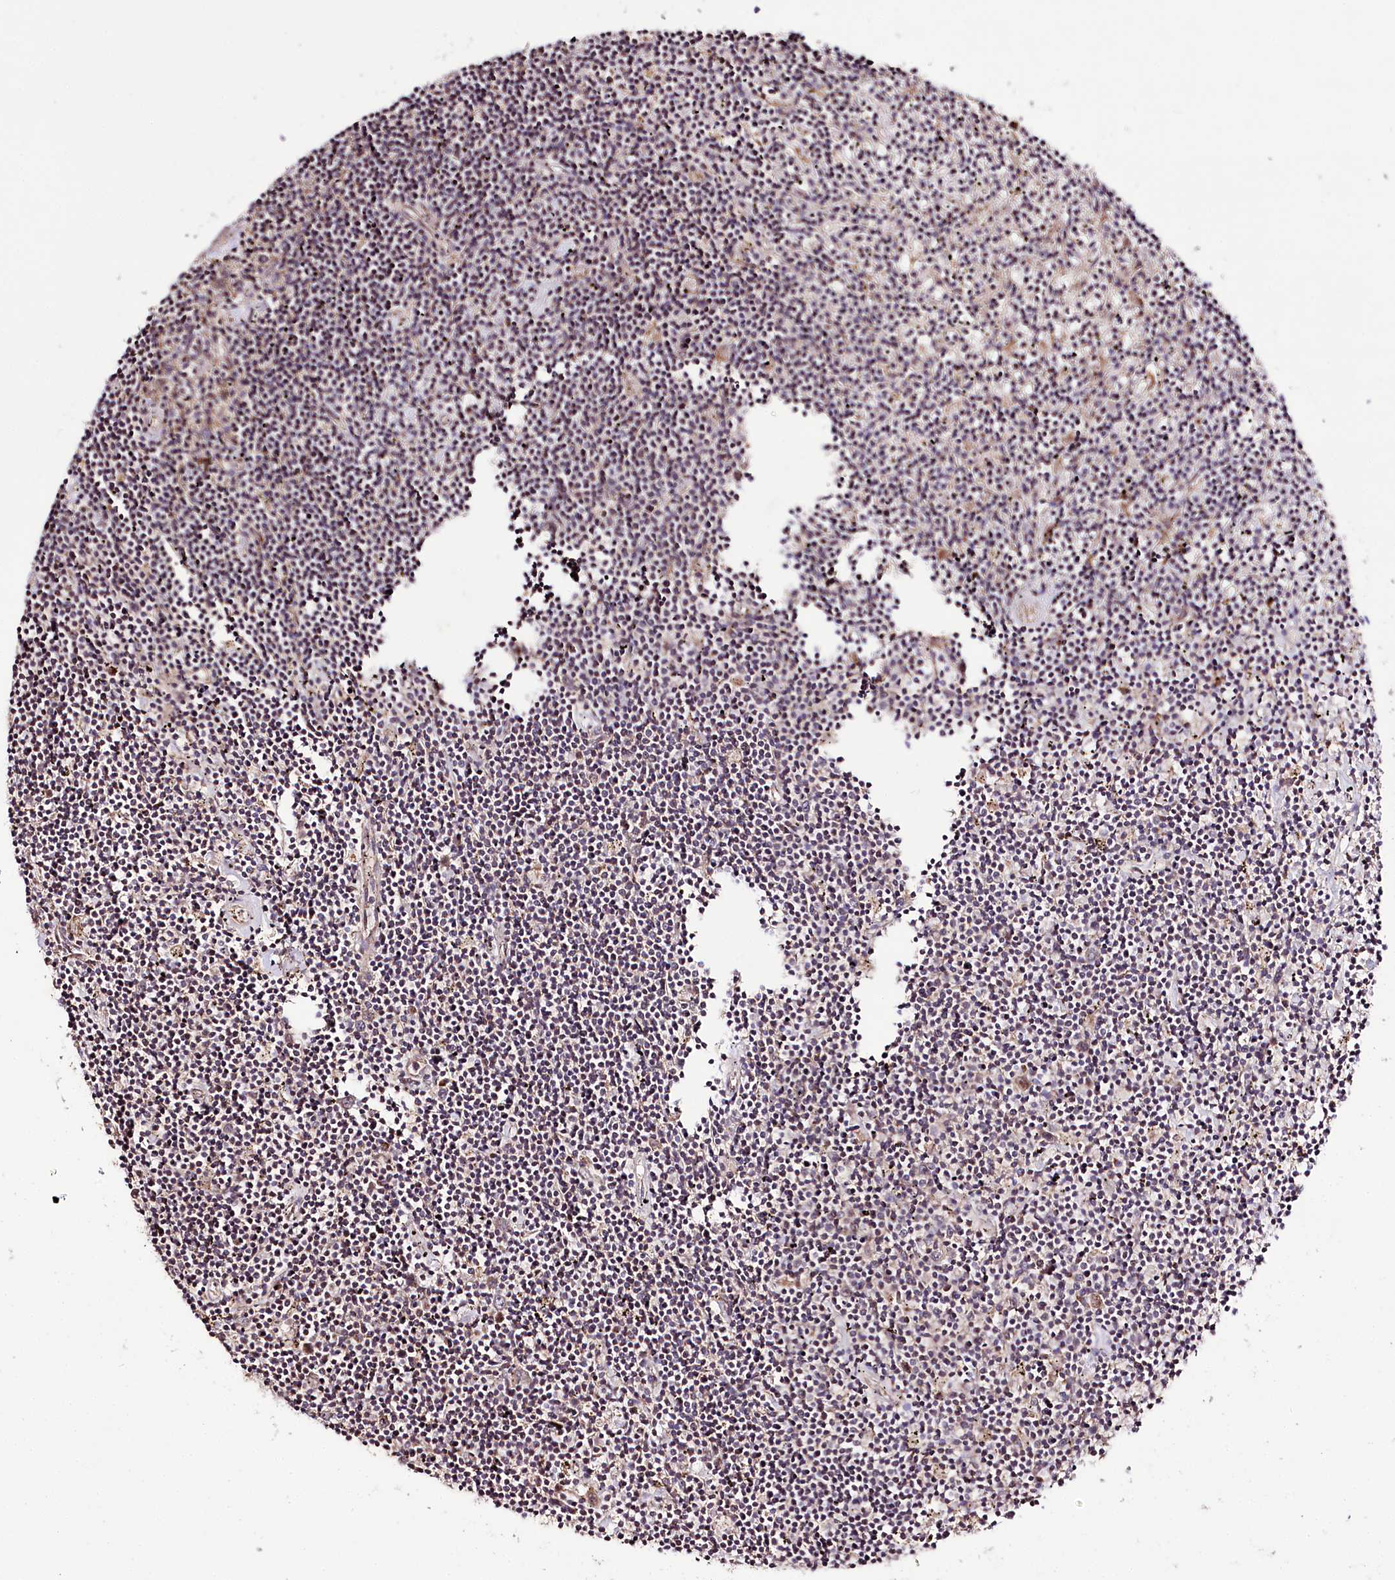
{"staining": {"intensity": "negative", "quantity": "none", "location": "none"}, "tissue": "lymphoma", "cell_type": "Tumor cells", "image_type": "cancer", "snomed": [{"axis": "morphology", "description": "Malignant lymphoma, non-Hodgkin's type, Low grade"}, {"axis": "topography", "description": "Spleen"}], "caption": "Immunohistochemistry micrograph of lymphoma stained for a protein (brown), which displays no expression in tumor cells. (DAB (3,3'-diaminobenzidine) immunohistochemistry visualized using brightfield microscopy, high magnification).", "gene": "DMP1", "patient": {"sex": "male", "age": 76}}